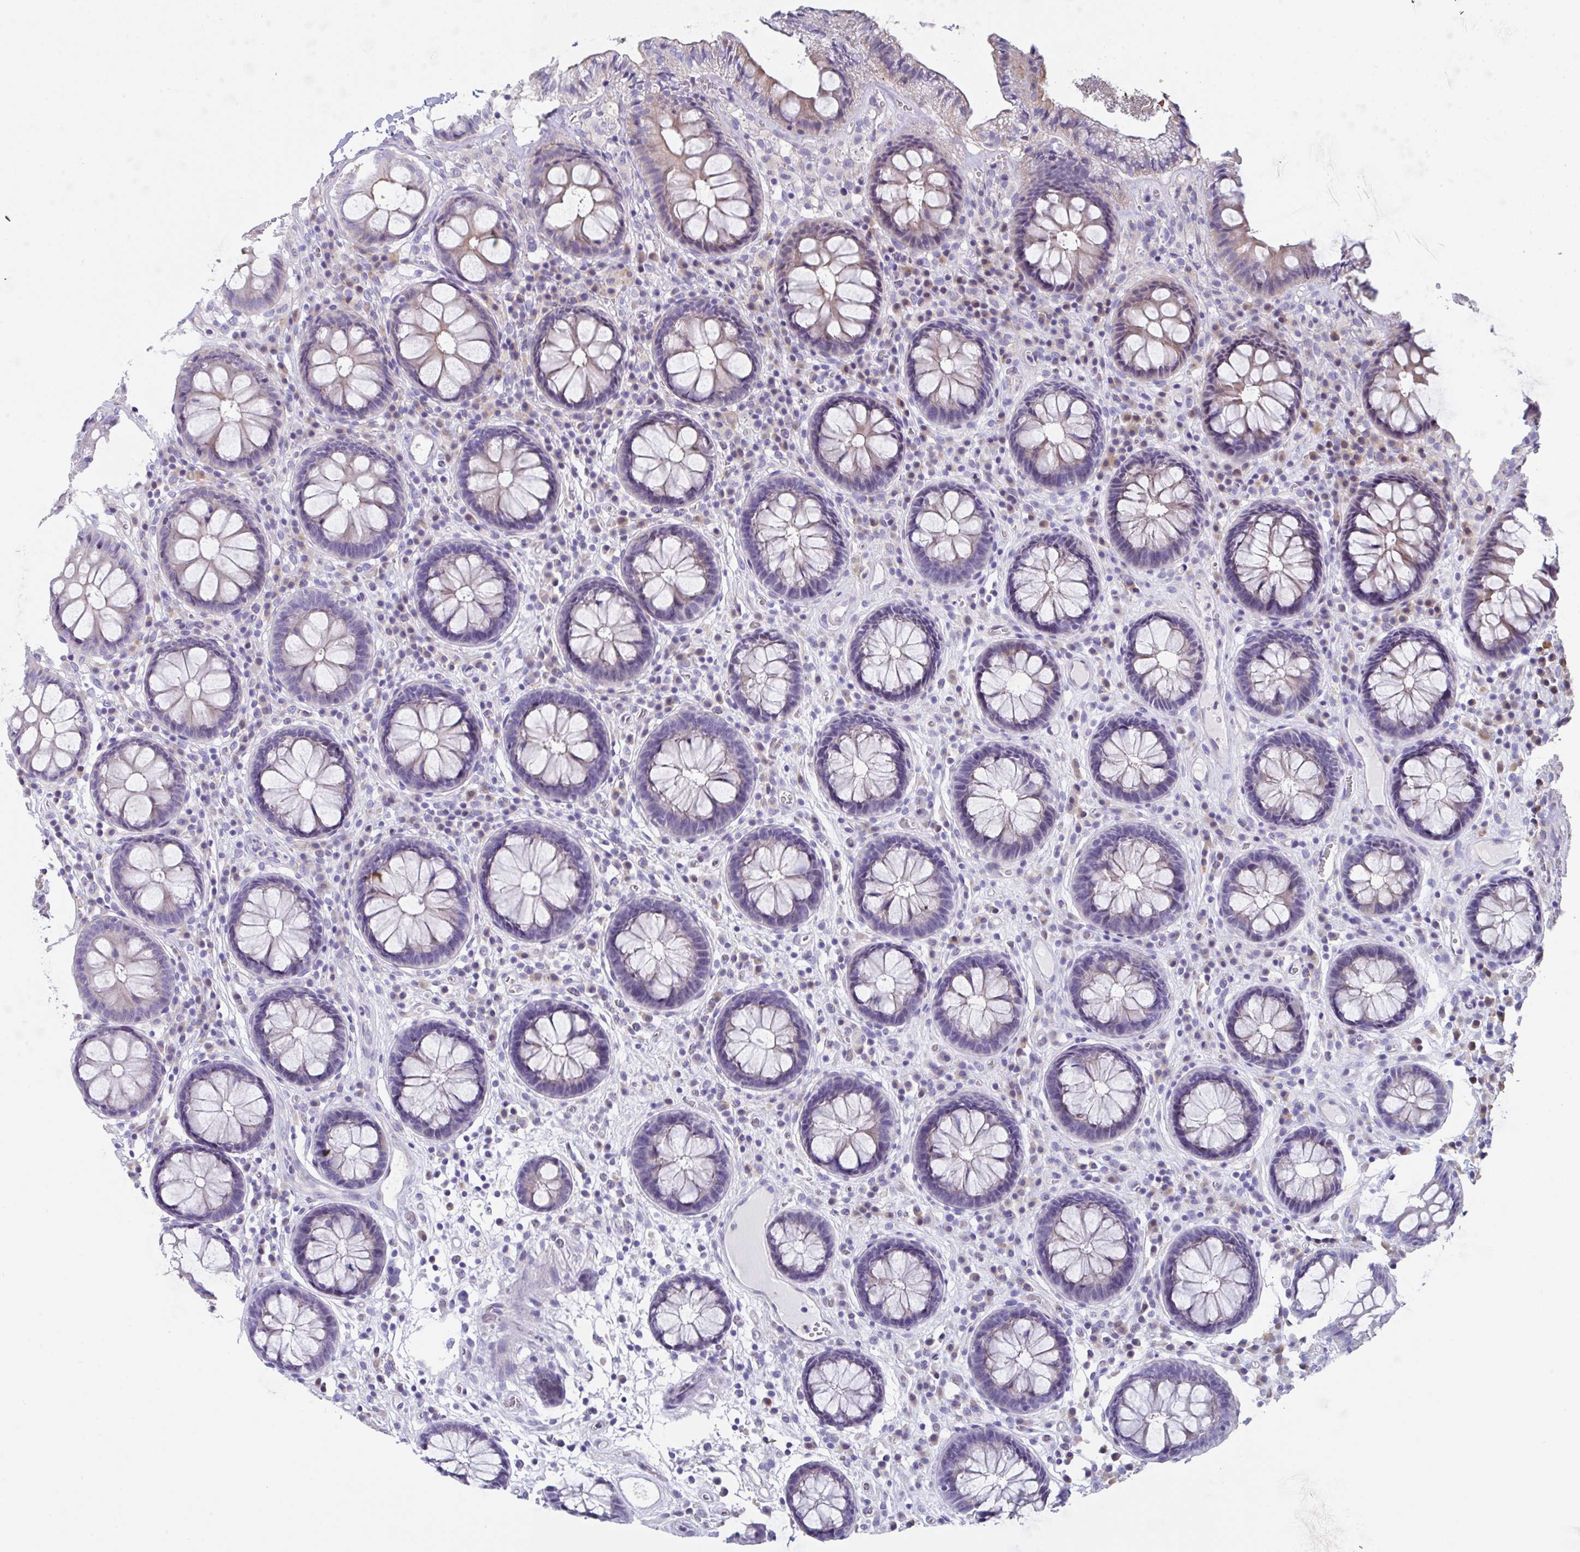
{"staining": {"intensity": "negative", "quantity": "none", "location": "none"}, "tissue": "colon", "cell_type": "Endothelial cells", "image_type": "normal", "snomed": [{"axis": "morphology", "description": "Normal tissue, NOS"}, {"axis": "topography", "description": "Colon"}, {"axis": "topography", "description": "Peripheral nerve tissue"}], "caption": "High power microscopy micrograph of an IHC image of normal colon, revealing no significant staining in endothelial cells.", "gene": "FBXO47", "patient": {"sex": "male", "age": 84}}